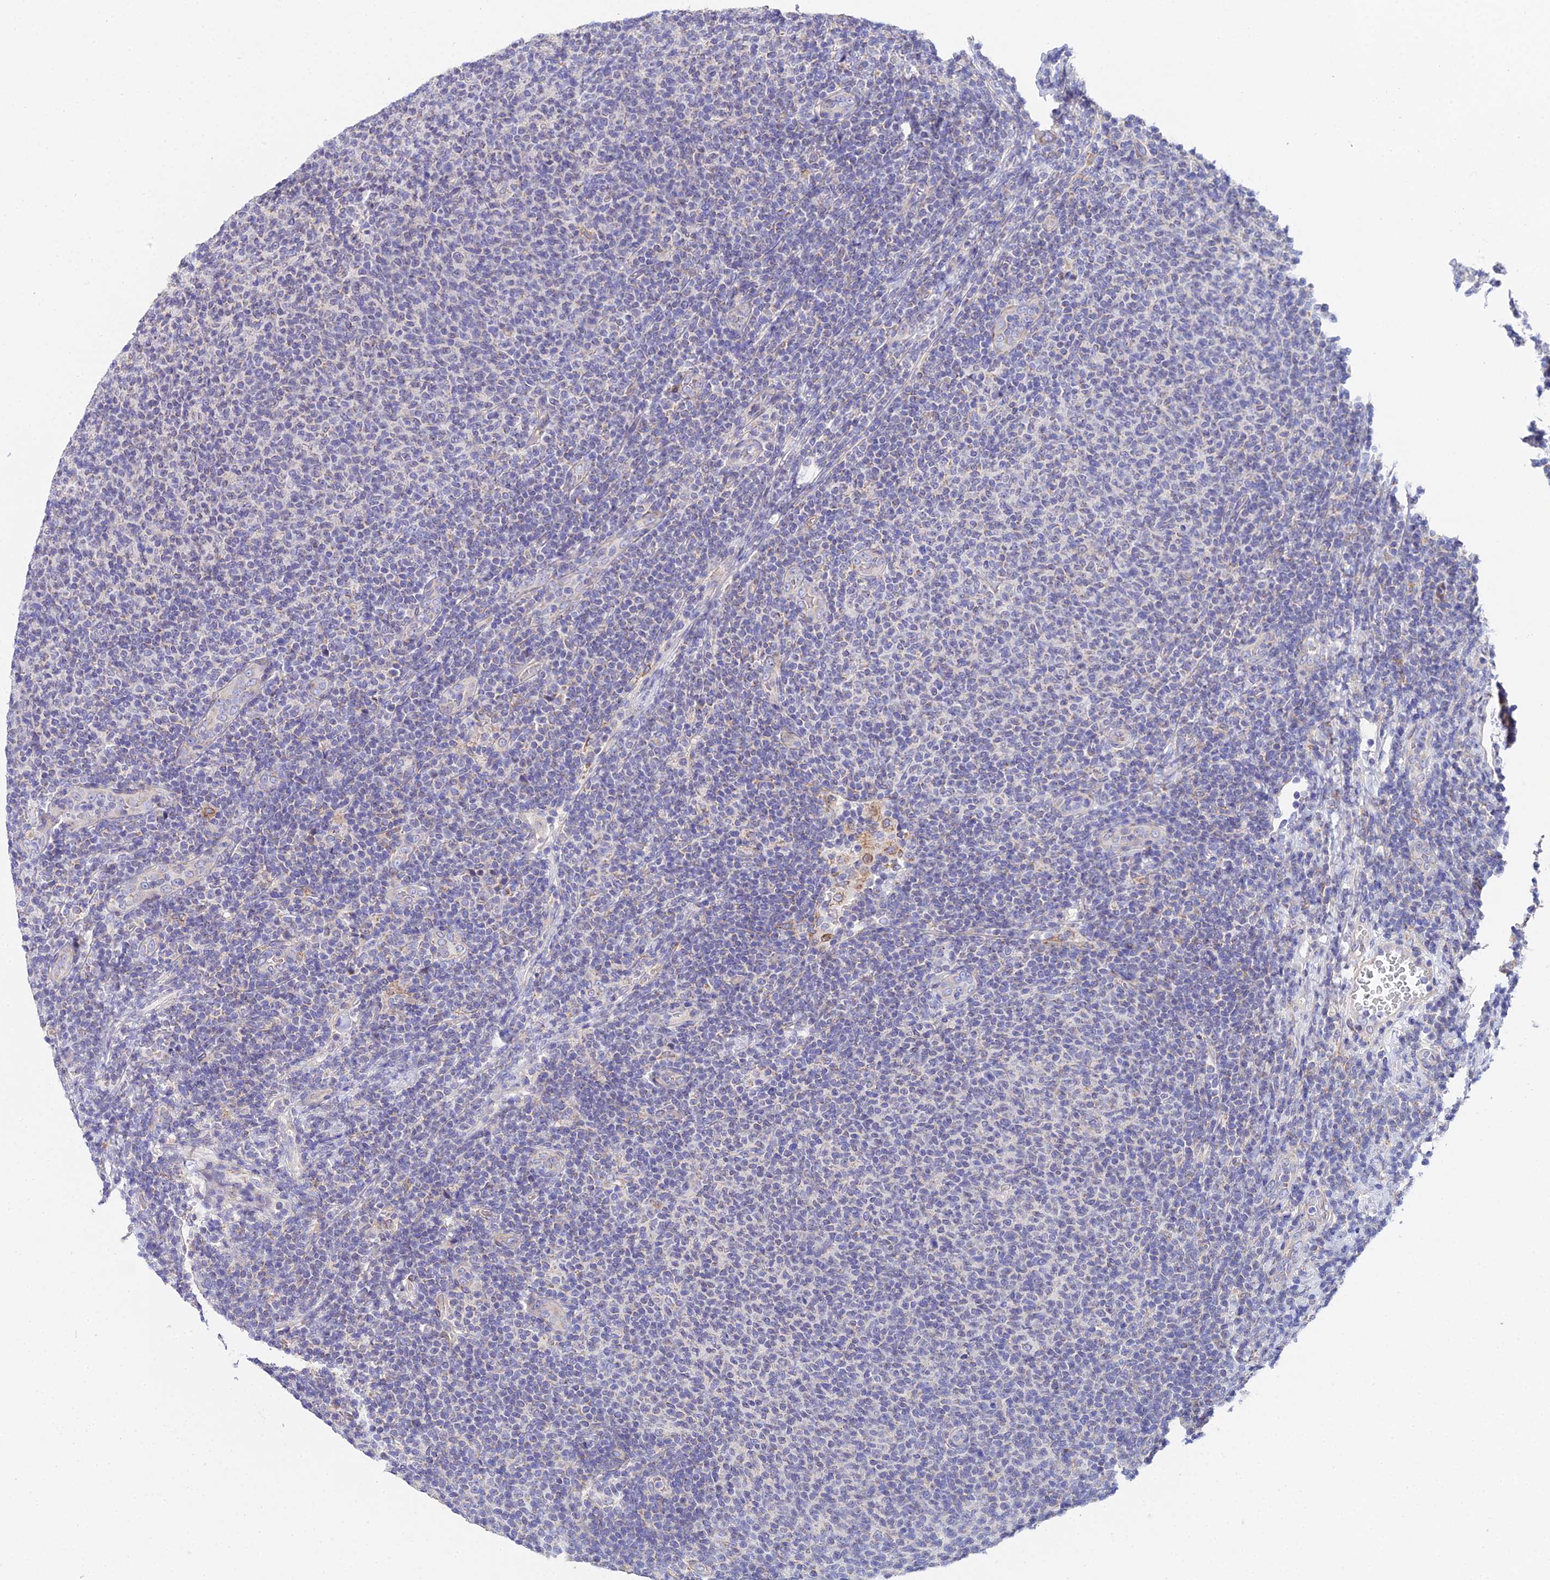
{"staining": {"intensity": "negative", "quantity": "none", "location": "none"}, "tissue": "lymphoma", "cell_type": "Tumor cells", "image_type": "cancer", "snomed": [{"axis": "morphology", "description": "Malignant lymphoma, non-Hodgkin's type, Low grade"}, {"axis": "topography", "description": "Lymph node"}], "caption": "Malignant lymphoma, non-Hodgkin's type (low-grade) was stained to show a protein in brown. There is no significant staining in tumor cells. Brightfield microscopy of immunohistochemistry stained with DAB (3,3'-diaminobenzidine) (brown) and hematoxylin (blue), captured at high magnification.", "gene": "PPP2R2C", "patient": {"sex": "male", "age": 66}}